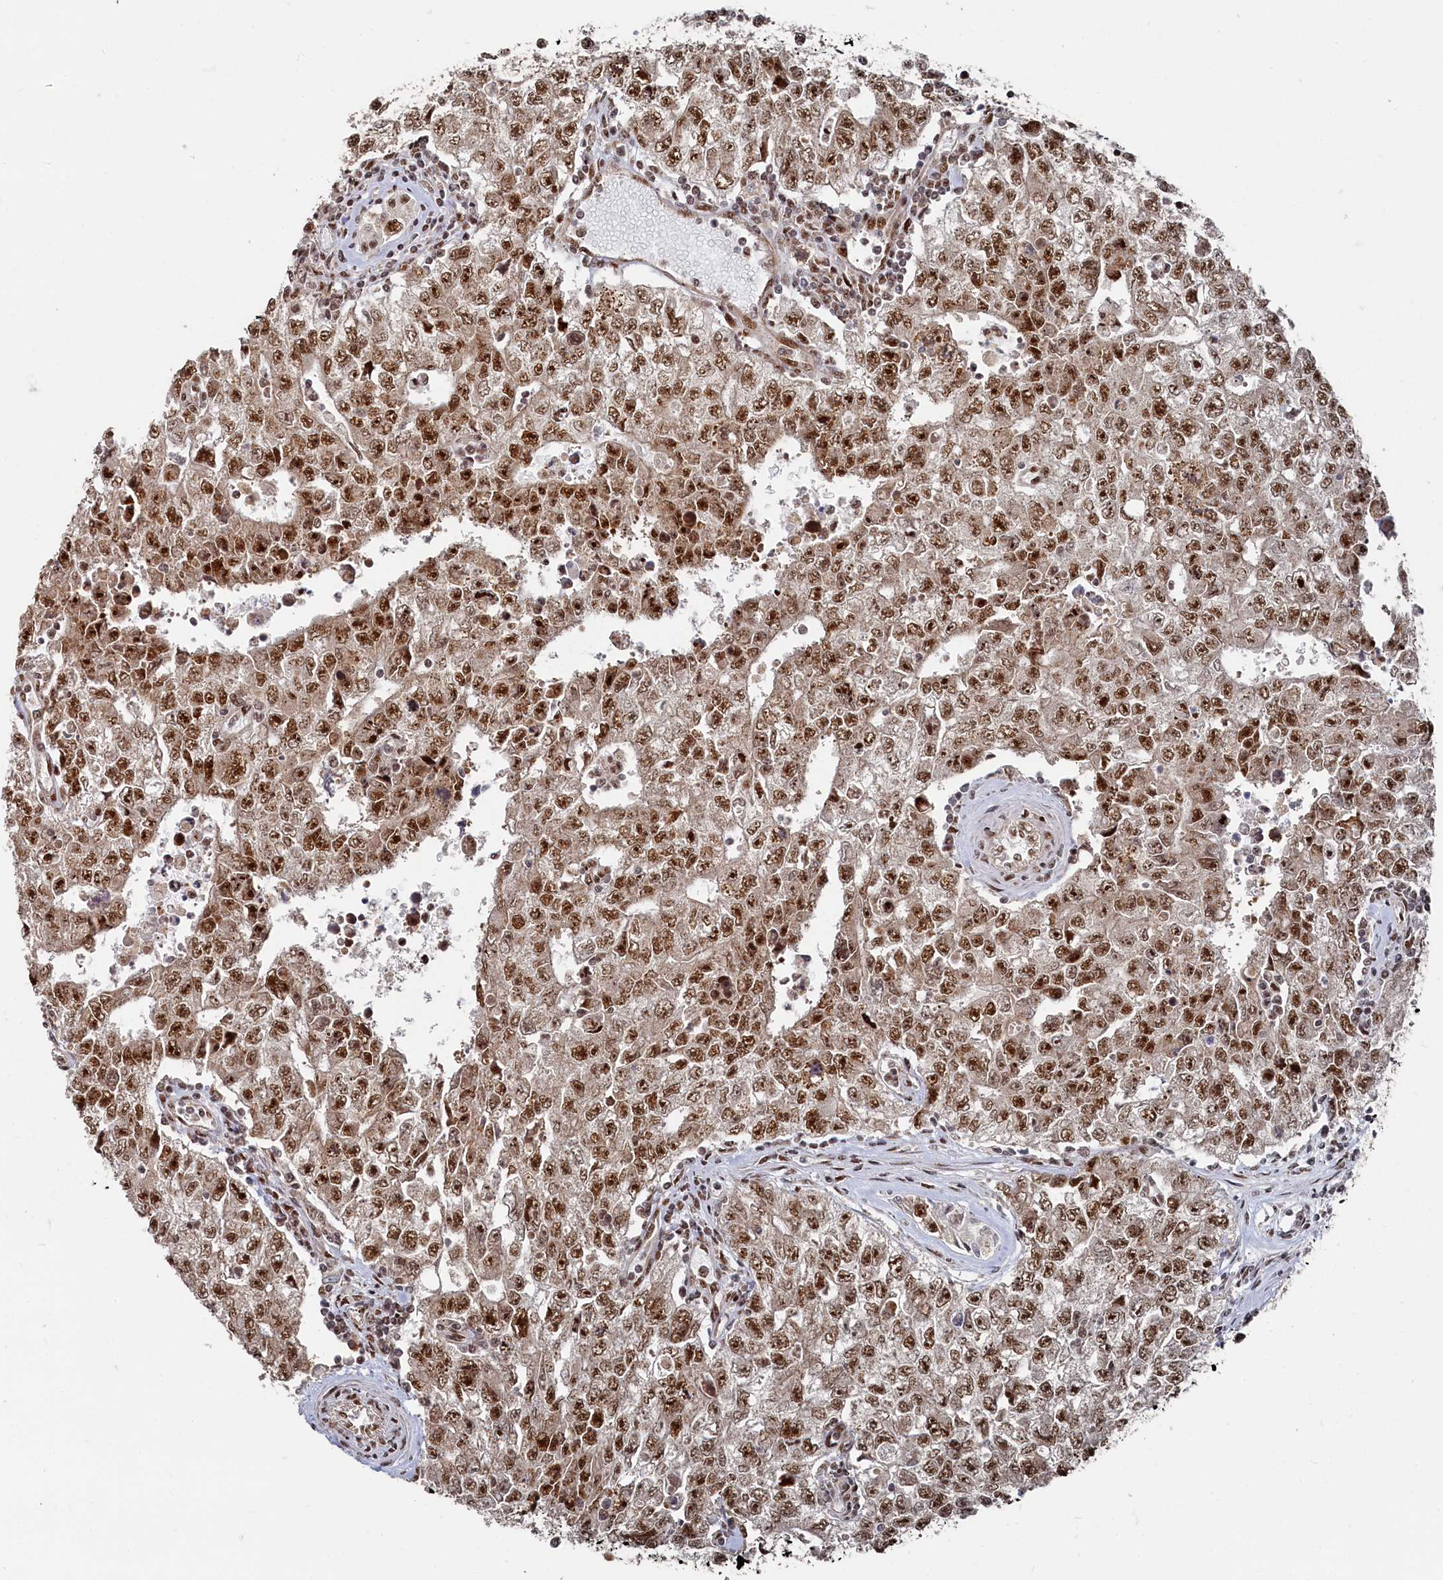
{"staining": {"intensity": "strong", "quantity": ">75%", "location": "nuclear"}, "tissue": "testis cancer", "cell_type": "Tumor cells", "image_type": "cancer", "snomed": [{"axis": "morphology", "description": "Carcinoma, Embryonal, NOS"}, {"axis": "topography", "description": "Testis"}], "caption": "Protein expression analysis of testis embryonal carcinoma demonstrates strong nuclear staining in approximately >75% of tumor cells.", "gene": "BUB3", "patient": {"sex": "male", "age": 17}}